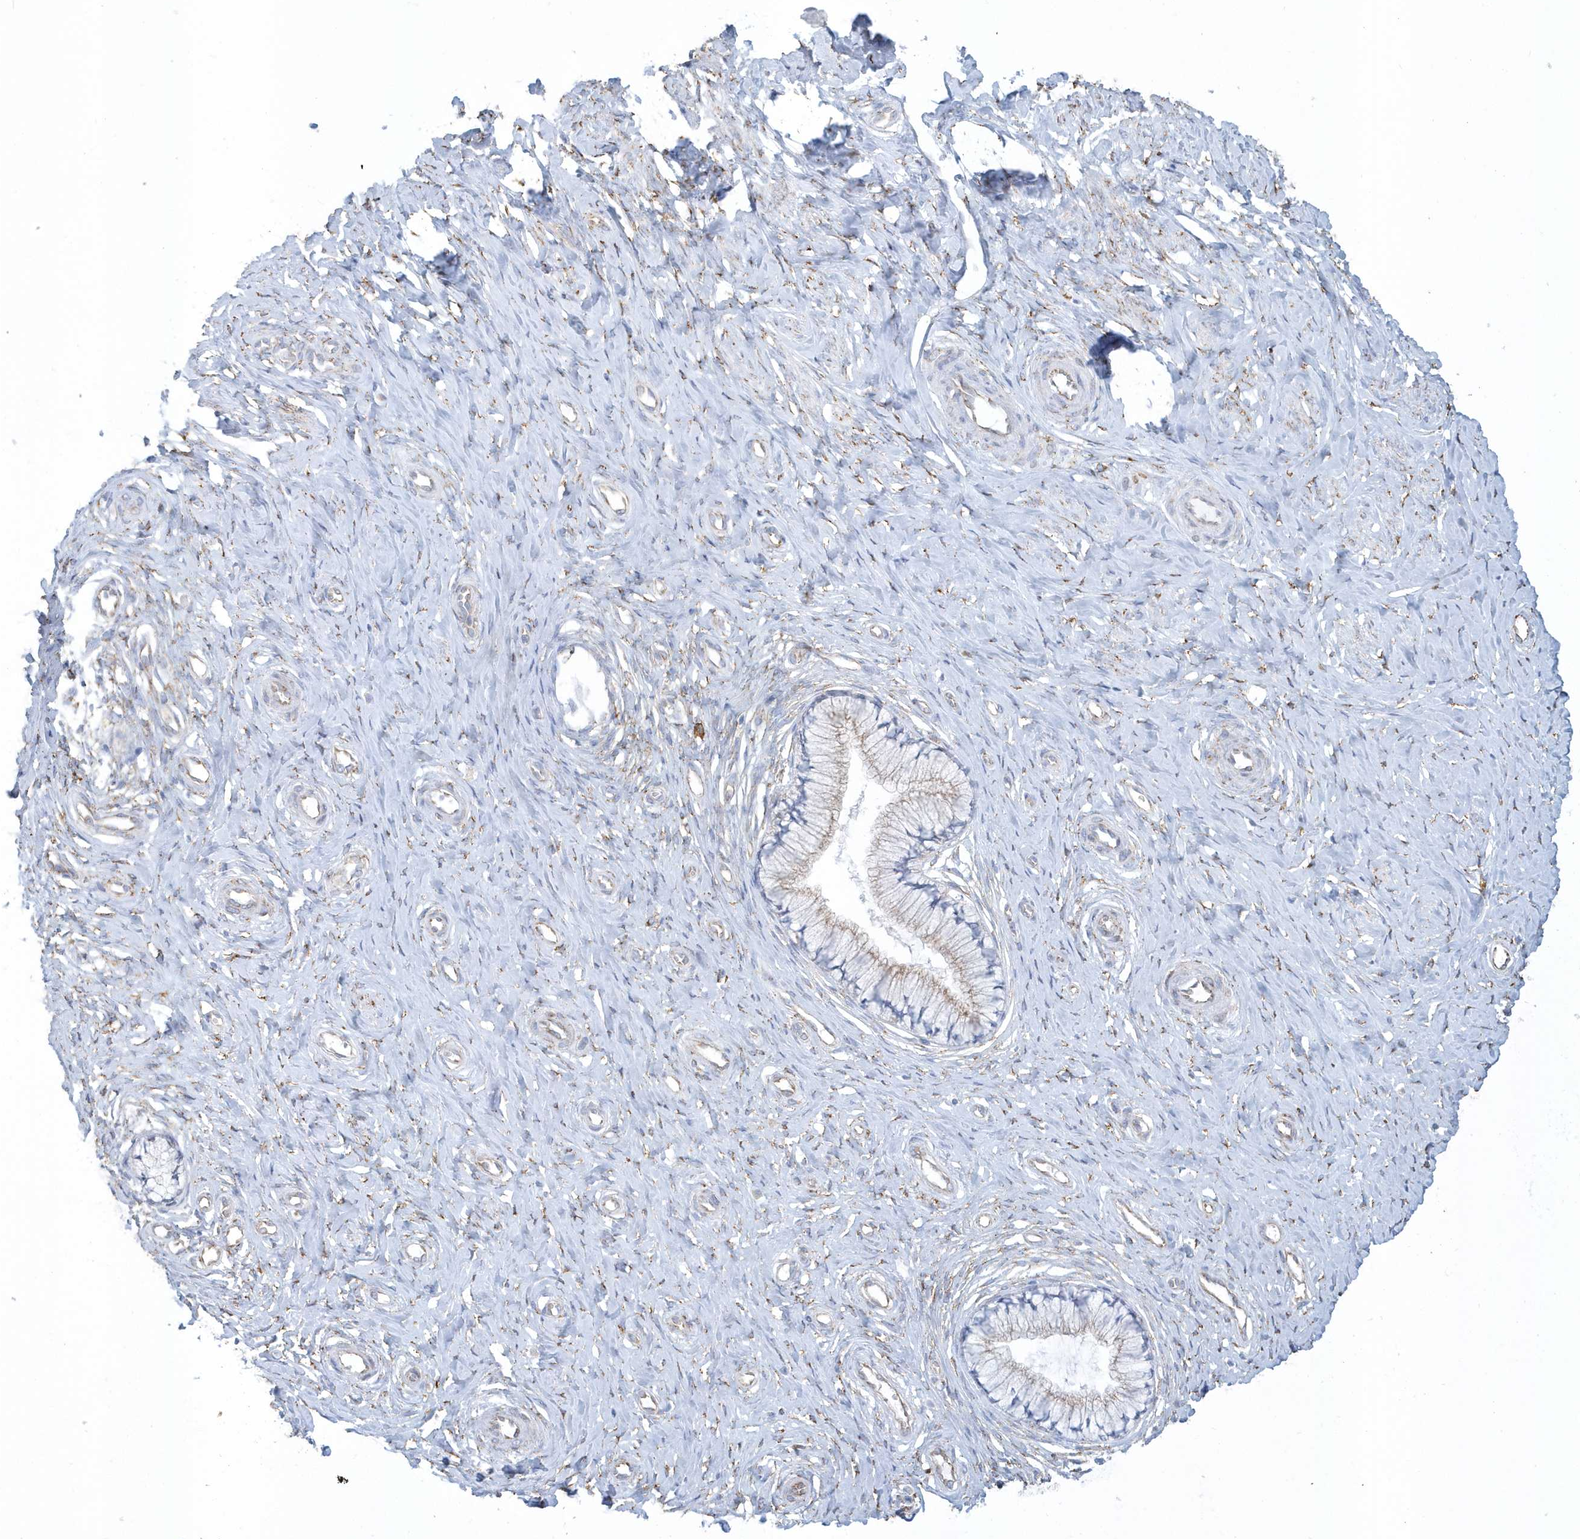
{"staining": {"intensity": "negative", "quantity": "none", "location": "none"}, "tissue": "cervix", "cell_type": "Glandular cells", "image_type": "normal", "snomed": [{"axis": "morphology", "description": "Normal tissue, NOS"}, {"axis": "topography", "description": "Cervix"}], "caption": "Immunohistochemistry photomicrograph of unremarkable cervix: human cervix stained with DAB (3,3'-diaminobenzidine) reveals no significant protein expression in glandular cells.", "gene": "DCAF1", "patient": {"sex": "female", "age": 36}}